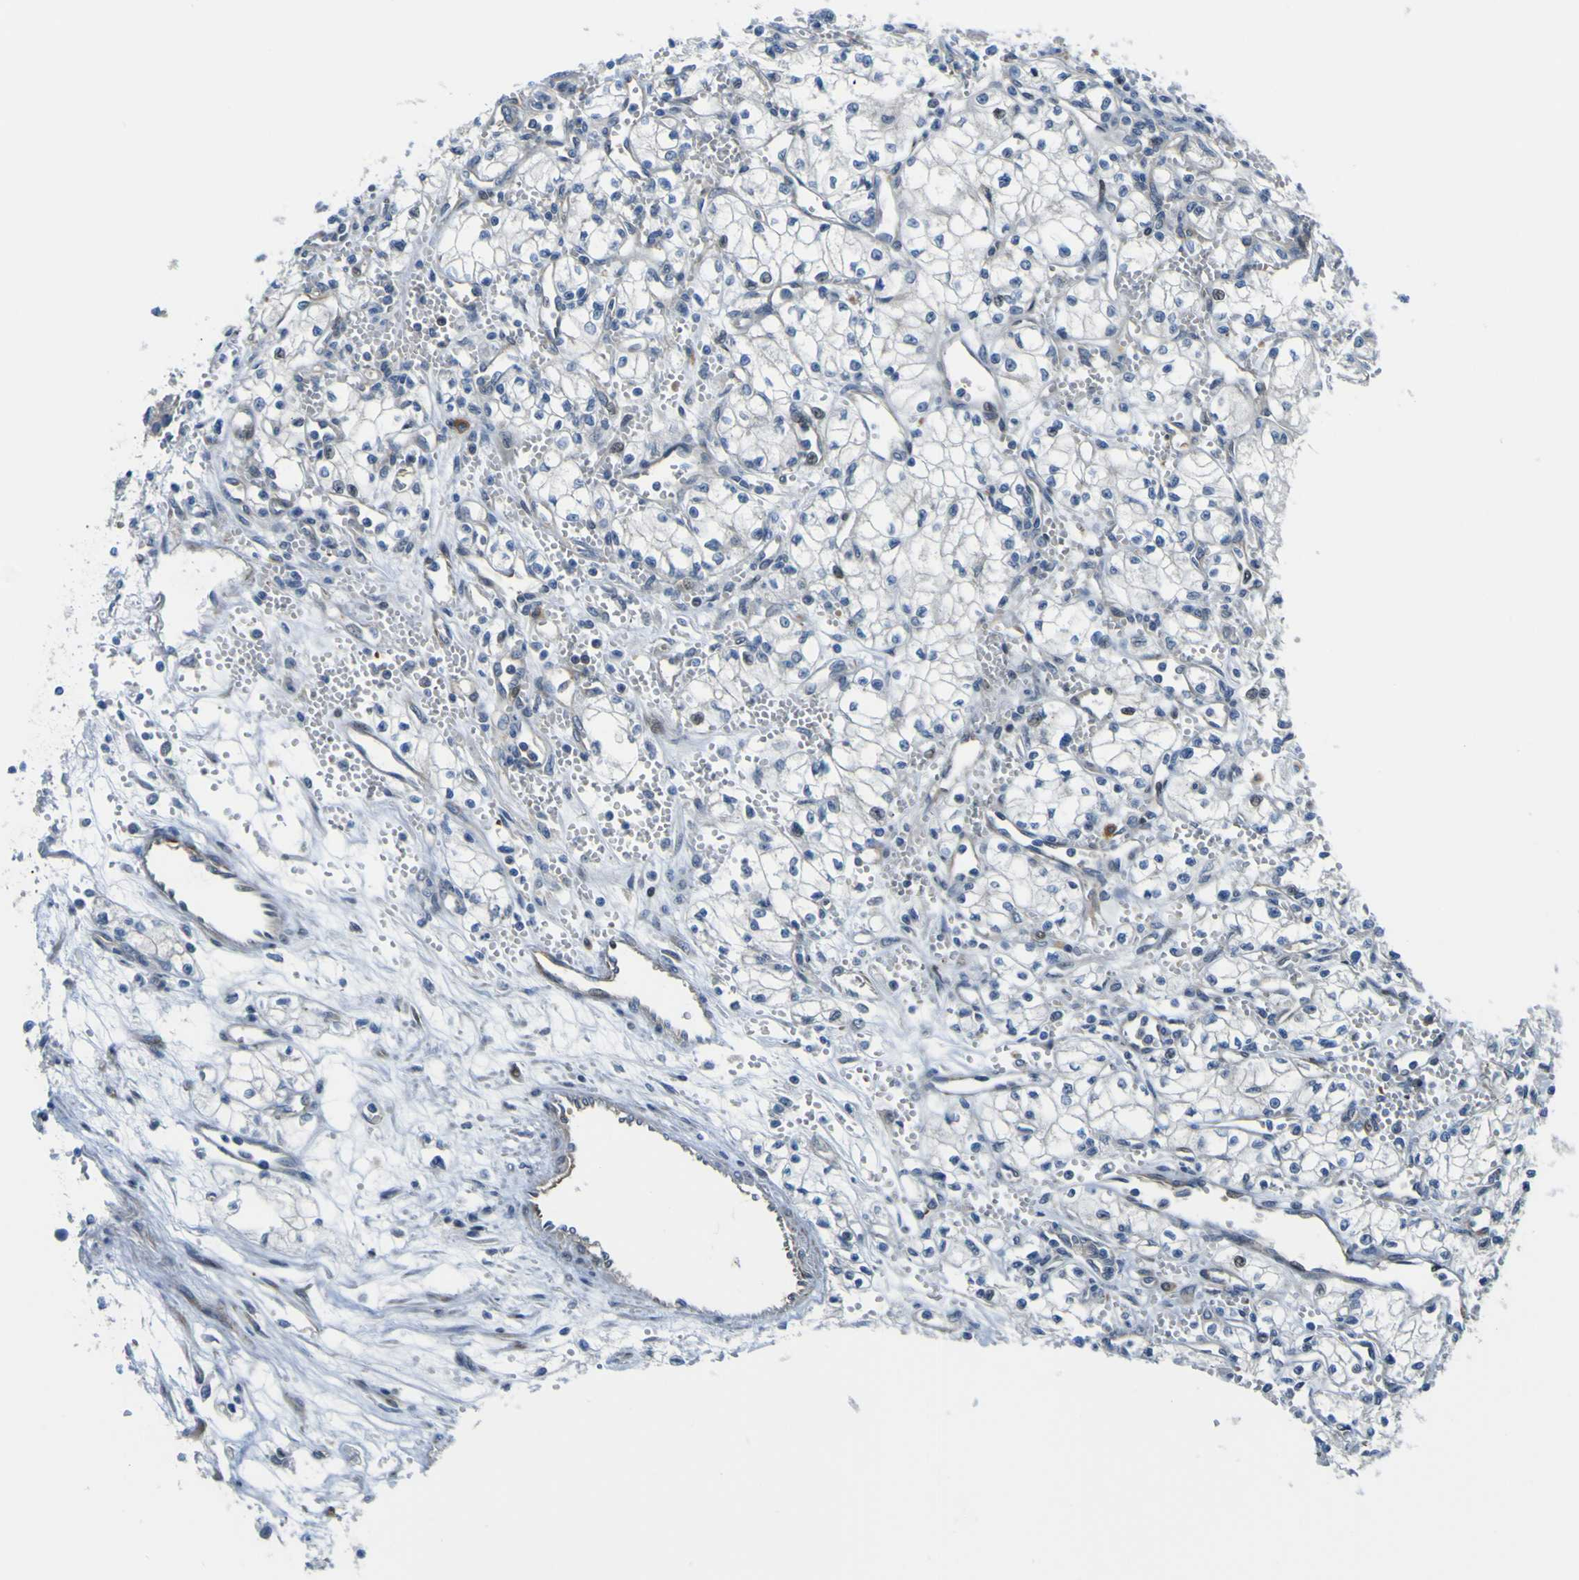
{"staining": {"intensity": "negative", "quantity": "none", "location": "none"}, "tissue": "renal cancer", "cell_type": "Tumor cells", "image_type": "cancer", "snomed": [{"axis": "morphology", "description": "Normal tissue, NOS"}, {"axis": "morphology", "description": "Adenocarcinoma, NOS"}, {"axis": "topography", "description": "Kidney"}], "caption": "Tumor cells show no significant protein expression in renal cancer.", "gene": "KDM7A", "patient": {"sex": "male", "age": 59}}